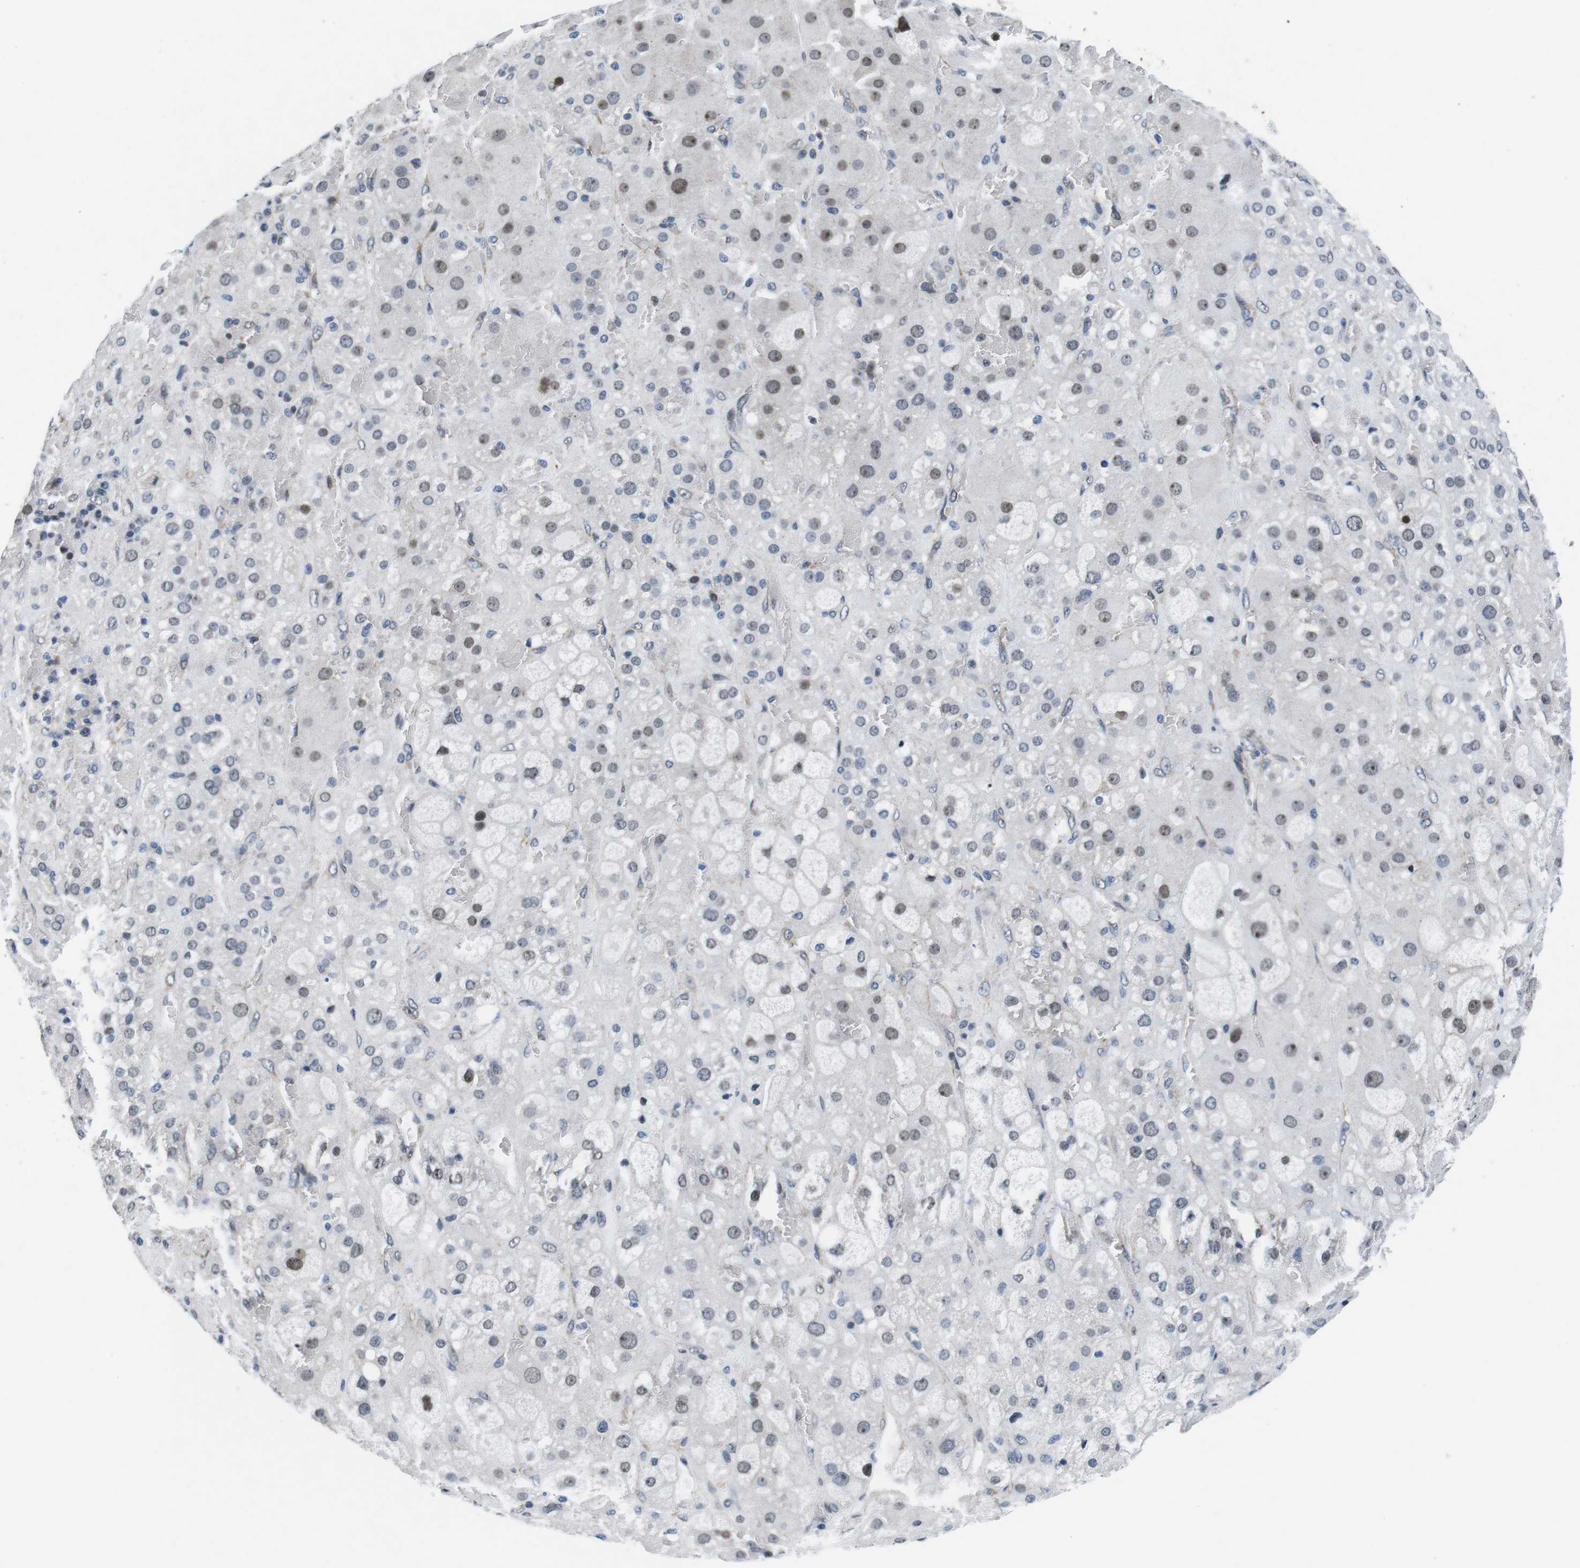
{"staining": {"intensity": "moderate", "quantity": "<25%", "location": "nuclear"}, "tissue": "adrenal gland", "cell_type": "Glandular cells", "image_type": "normal", "snomed": [{"axis": "morphology", "description": "Normal tissue, NOS"}, {"axis": "topography", "description": "Adrenal gland"}], "caption": "Immunohistochemical staining of benign adrenal gland shows <25% levels of moderate nuclear protein expression in approximately <25% of glandular cells. The staining was performed using DAB, with brown indicating positive protein expression. Nuclei are stained blue with hematoxylin.", "gene": "MLH1", "patient": {"sex": "female", "age": 47}}